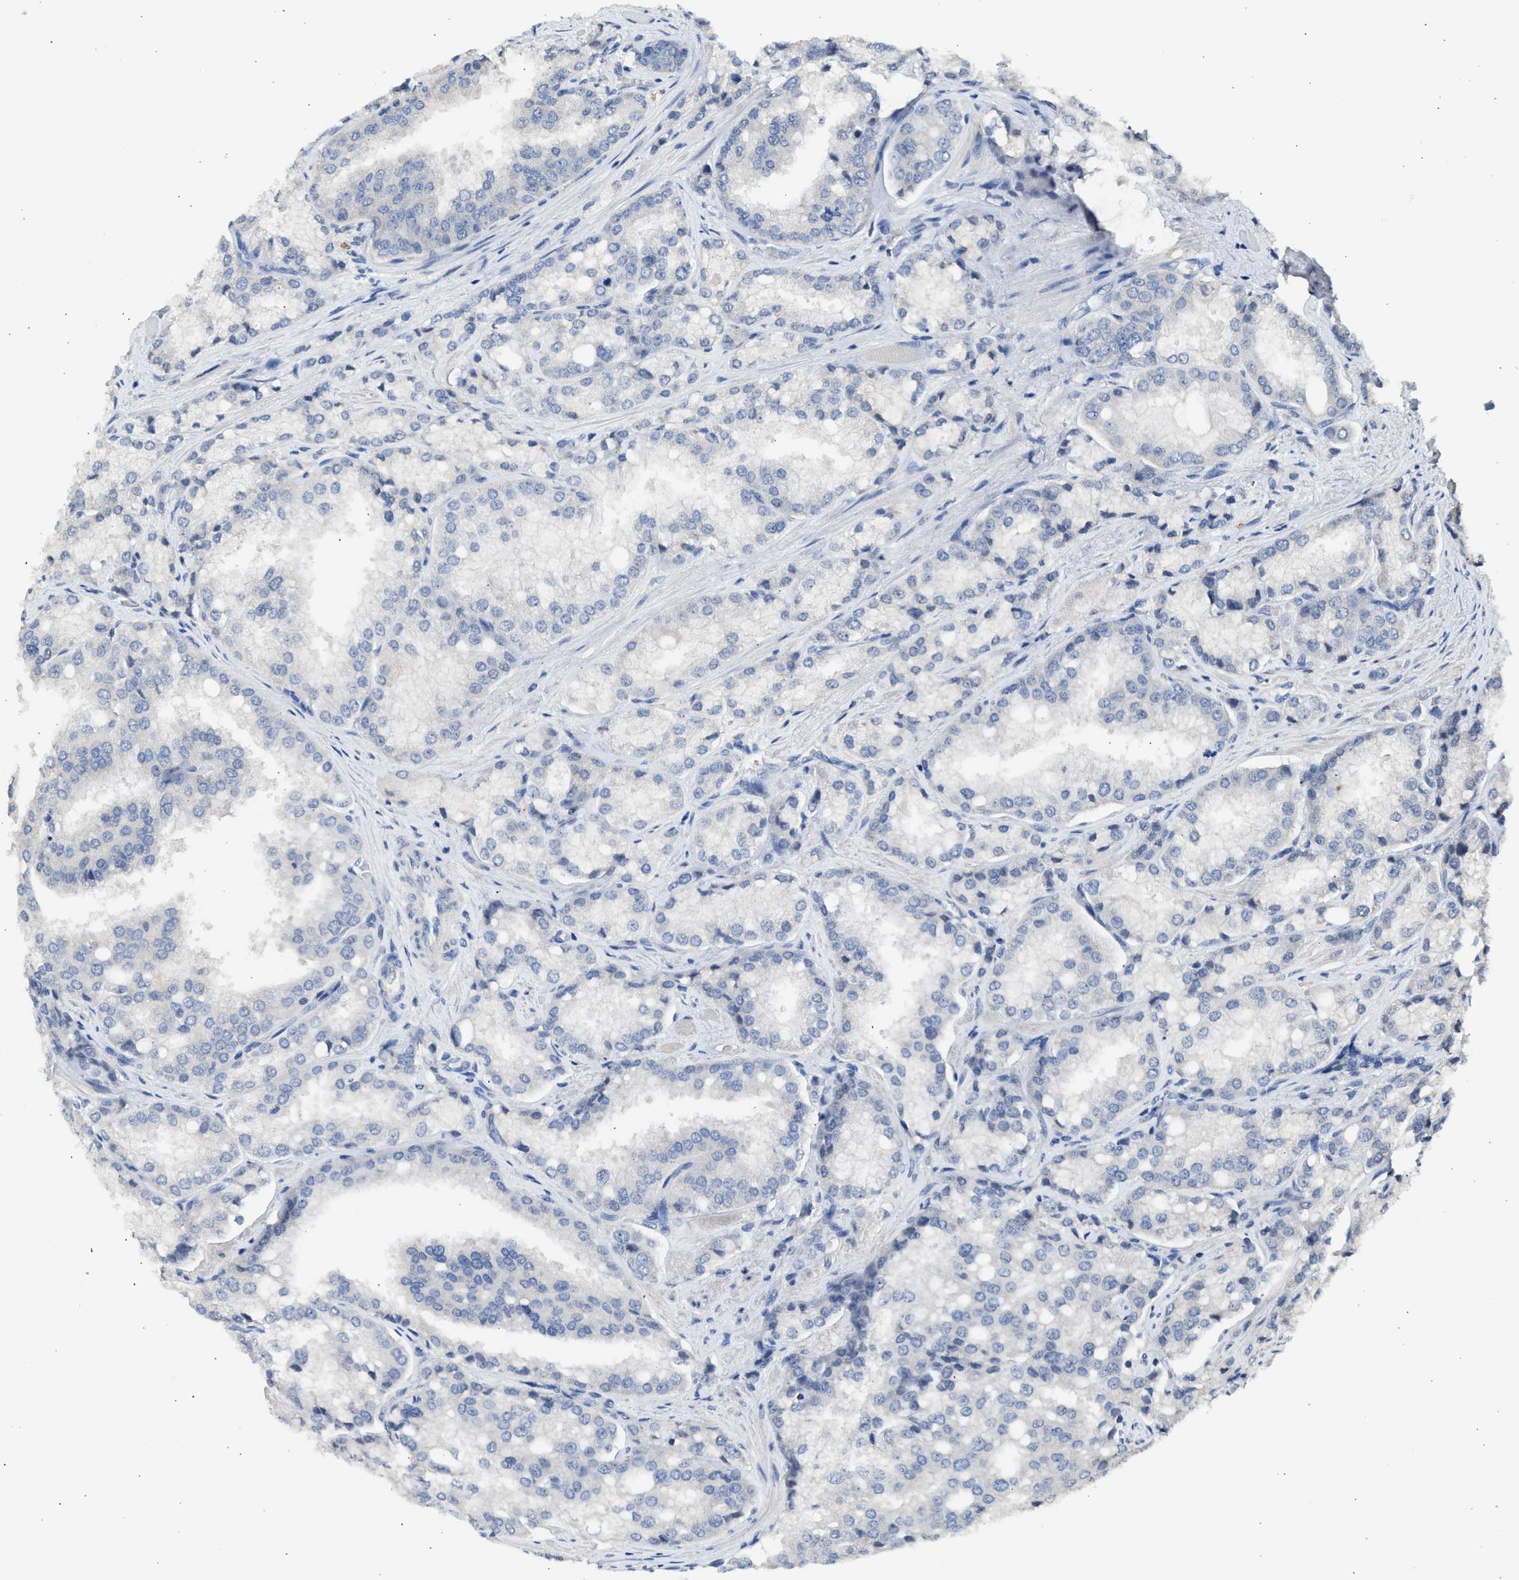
{"staining": {"intensity": "negative", "quantity": "none", "location": "none"}, "tissue": "prostate cancer", "cell_type": "Tumor cells", "image_type": "cancer", "snomed": [{"axis": "morphology", "description": "Adenocarcinoma, High grade"}, {"axis": "topography", "description": "Prostate"}], "caption": "Tumor cells show no significant protein staining in prostate cancer (high-grade adenocarcinoma).", "gene": "SULT2A1", "patient": {"sex": "male", "age": 50}}